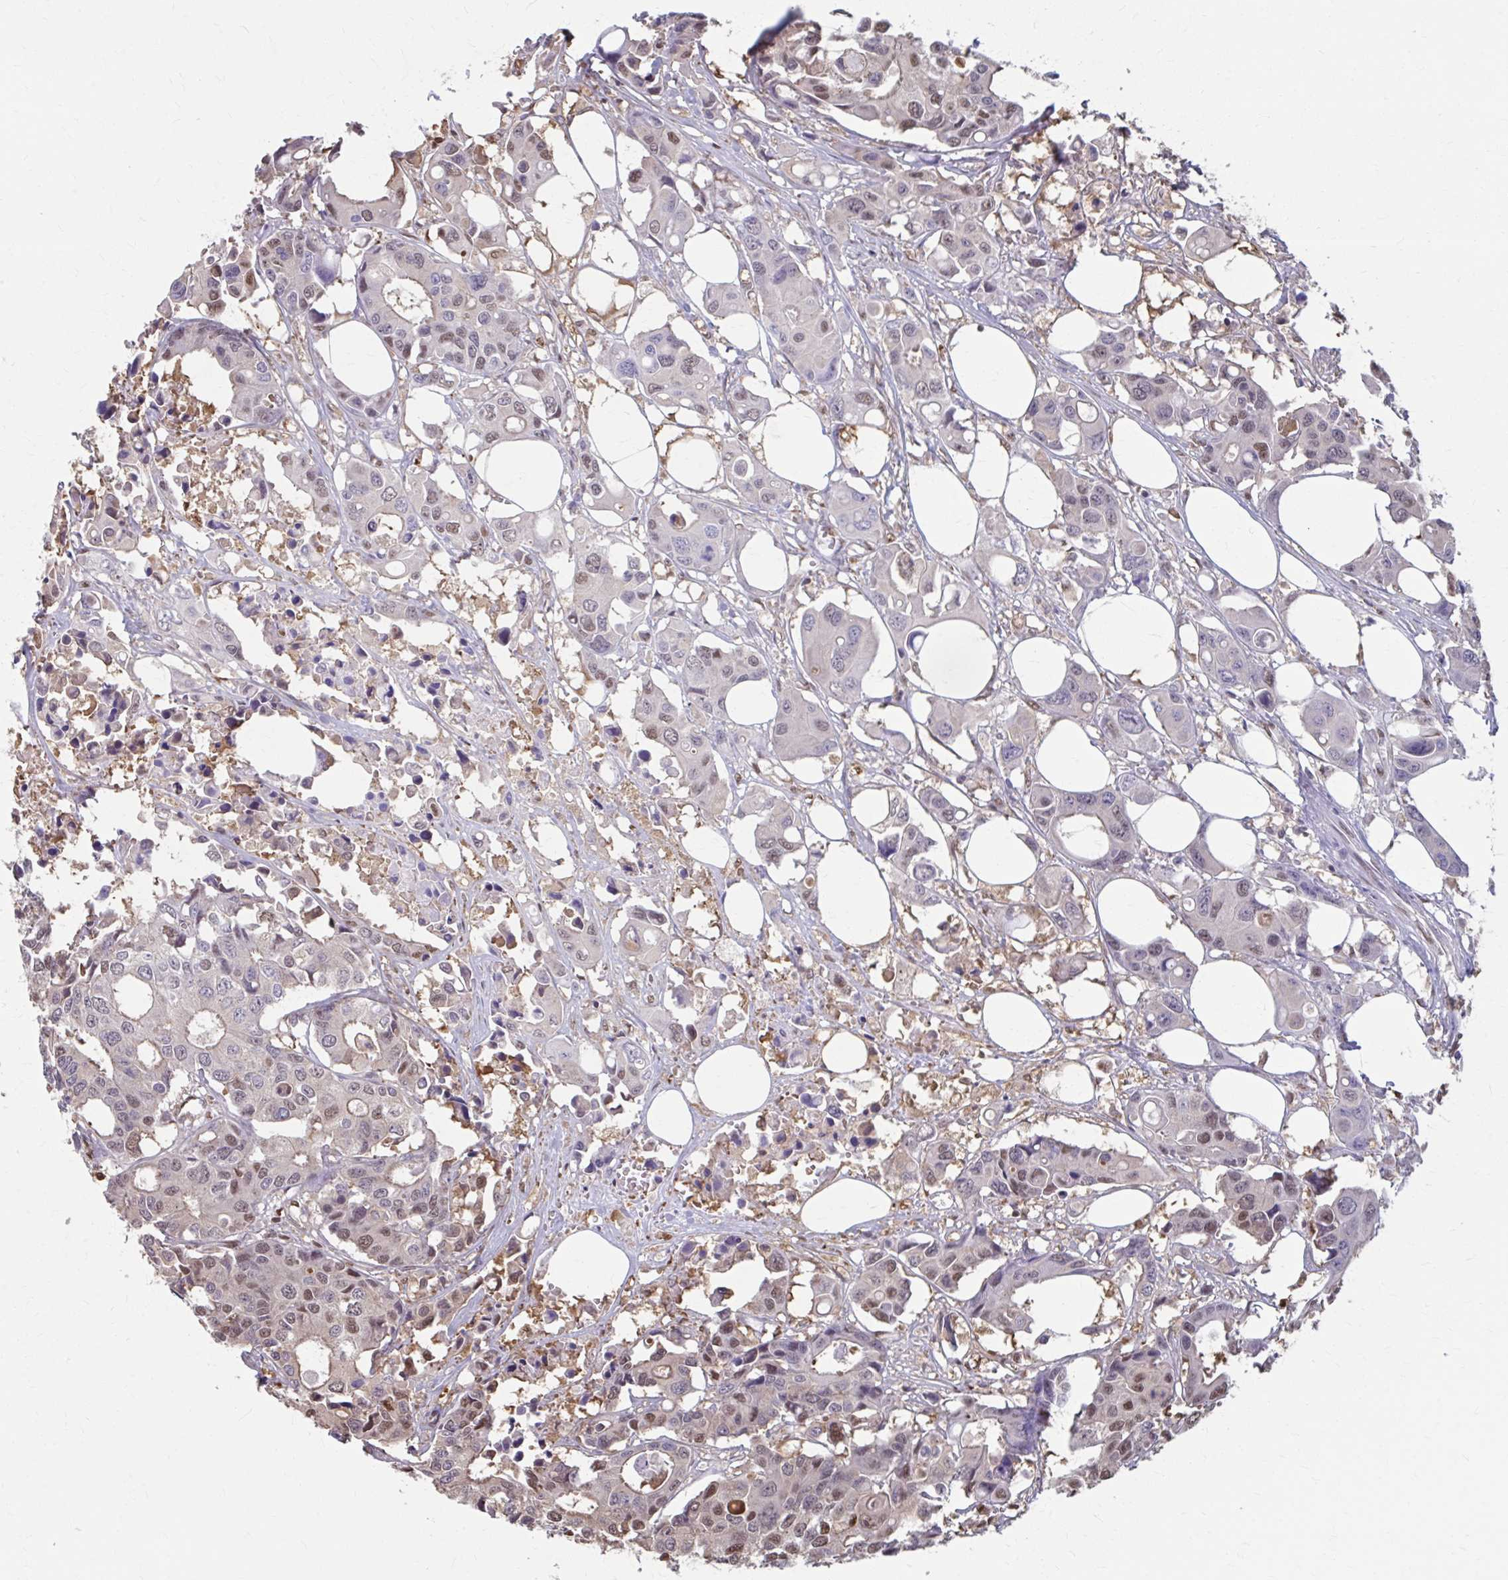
{"staining": {"intensity": "moderate", "quantity": "<25%", "location": "nuclear"}, "tissue": "colorectal cancer", "cell_type": "Tumor cells", "image_type": "cancer", "snomed": [{"axis": "morphology", "description": "Adenocarcinoma, NOS"}, {"axis": "topography", "description": "Colon"}], "caption": "Protein expression analysis of human adenocarcinoma (colorectal) reveals moderate nuclear positivity in about <25% of tumor cells.", "gene": "ING4", "patient": {"sex": "male", "age": 77}}